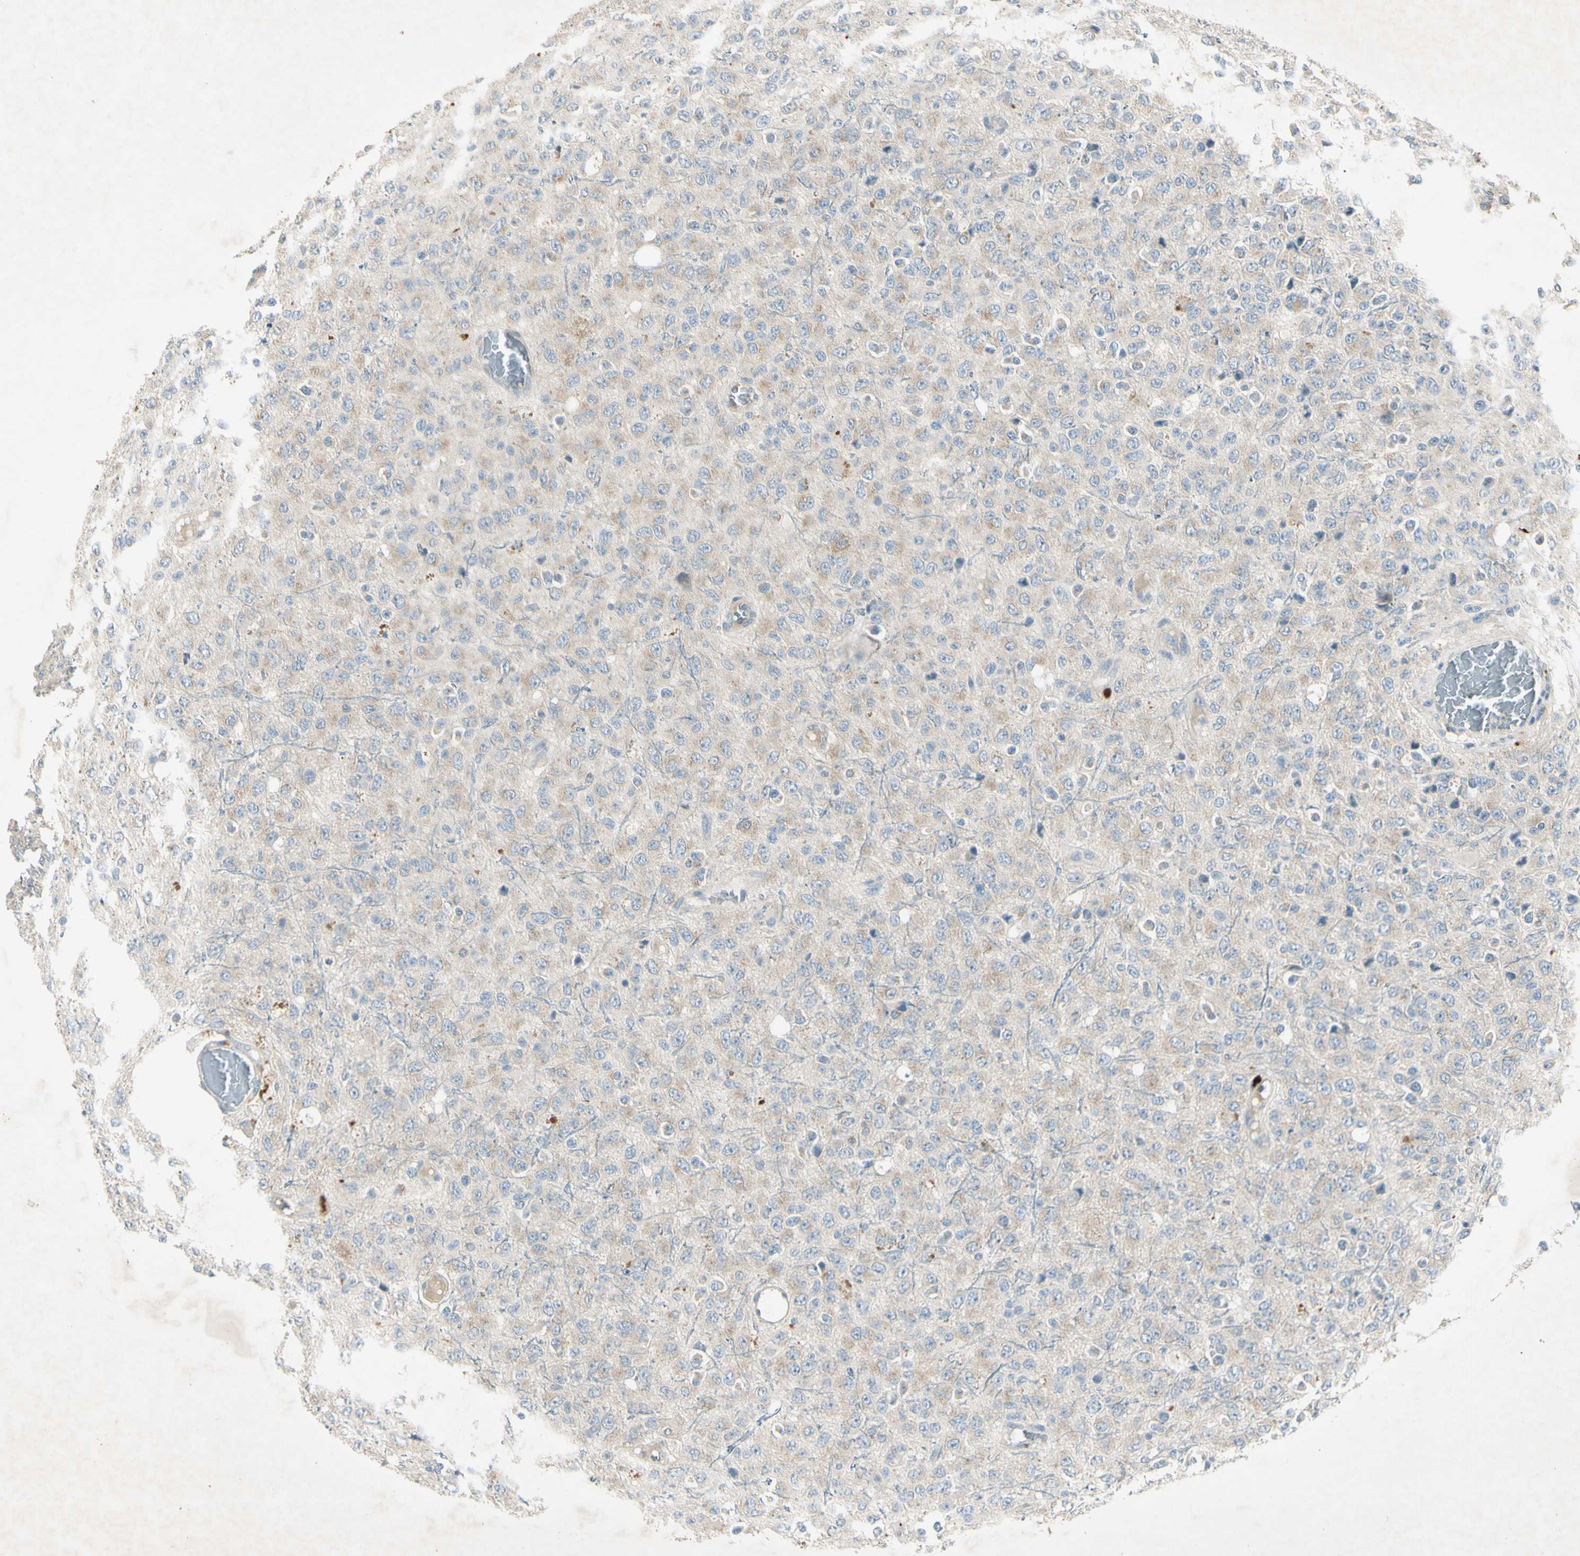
{"staining": {"intensity": "moderate", "quantity": "<25%", "location": "cytoplasmic/membranous"}, "tissue": "glioma", "cell_type": "Tumor cells", "image_type": "cancer", "snomed": [{"axis": "morphology", "description": "Glioma, malignant, High grade"}, {"axis": "topography", "description": "pancreas cauda"}], "caption": "Malignant high-grade glioma stained for a protein (brown) reveals moderate cytoplasmic/membranous positive staining in approximately <25% of tumor cells.", "gene": "AATK", "patient": {"sex": "male", "age": 60}}